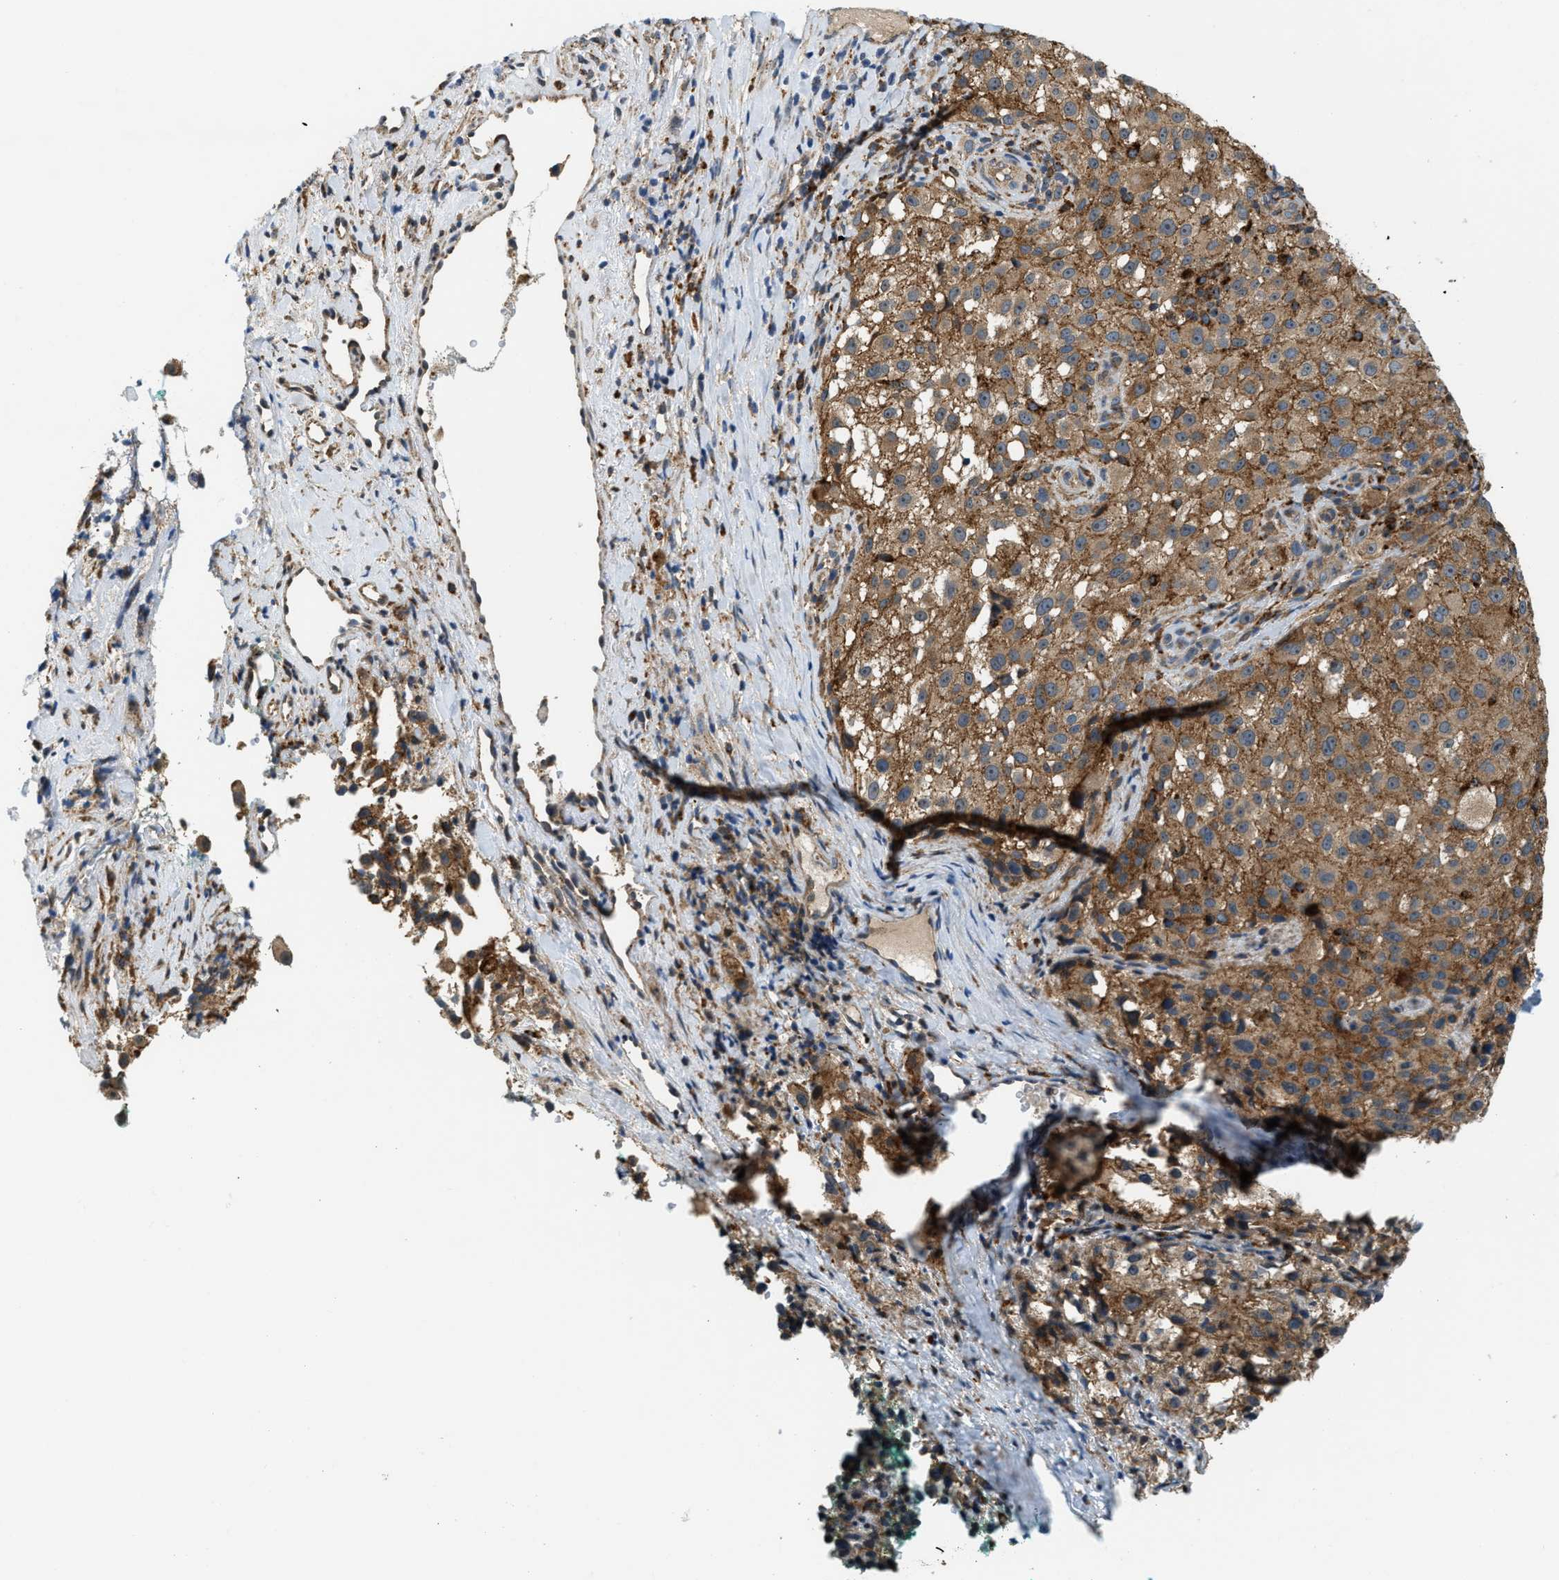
{"staining": {"intensity": "moderate", "quantity": ">75%", "location": "cytoplasmic/membranous"}, "tissue": "melanoma", "cell_type": "Tumor cells", "image_type": "cancer", "snomed": [{"axis": "morphology", "description": "Necrosis, NOS"}, {"axis": "morphology", "description": "Malignant melanoma, NOS"}, {"axis": "topography", "description": "Skin"}], "caption": "Immunohistochemical staining of melanoma reveals moderate cytoplasmic/membranous protein expression in about >75% of tumor cells.", "gene": "STARD3NL", "patient": {"sex": "female", "age": 87}}